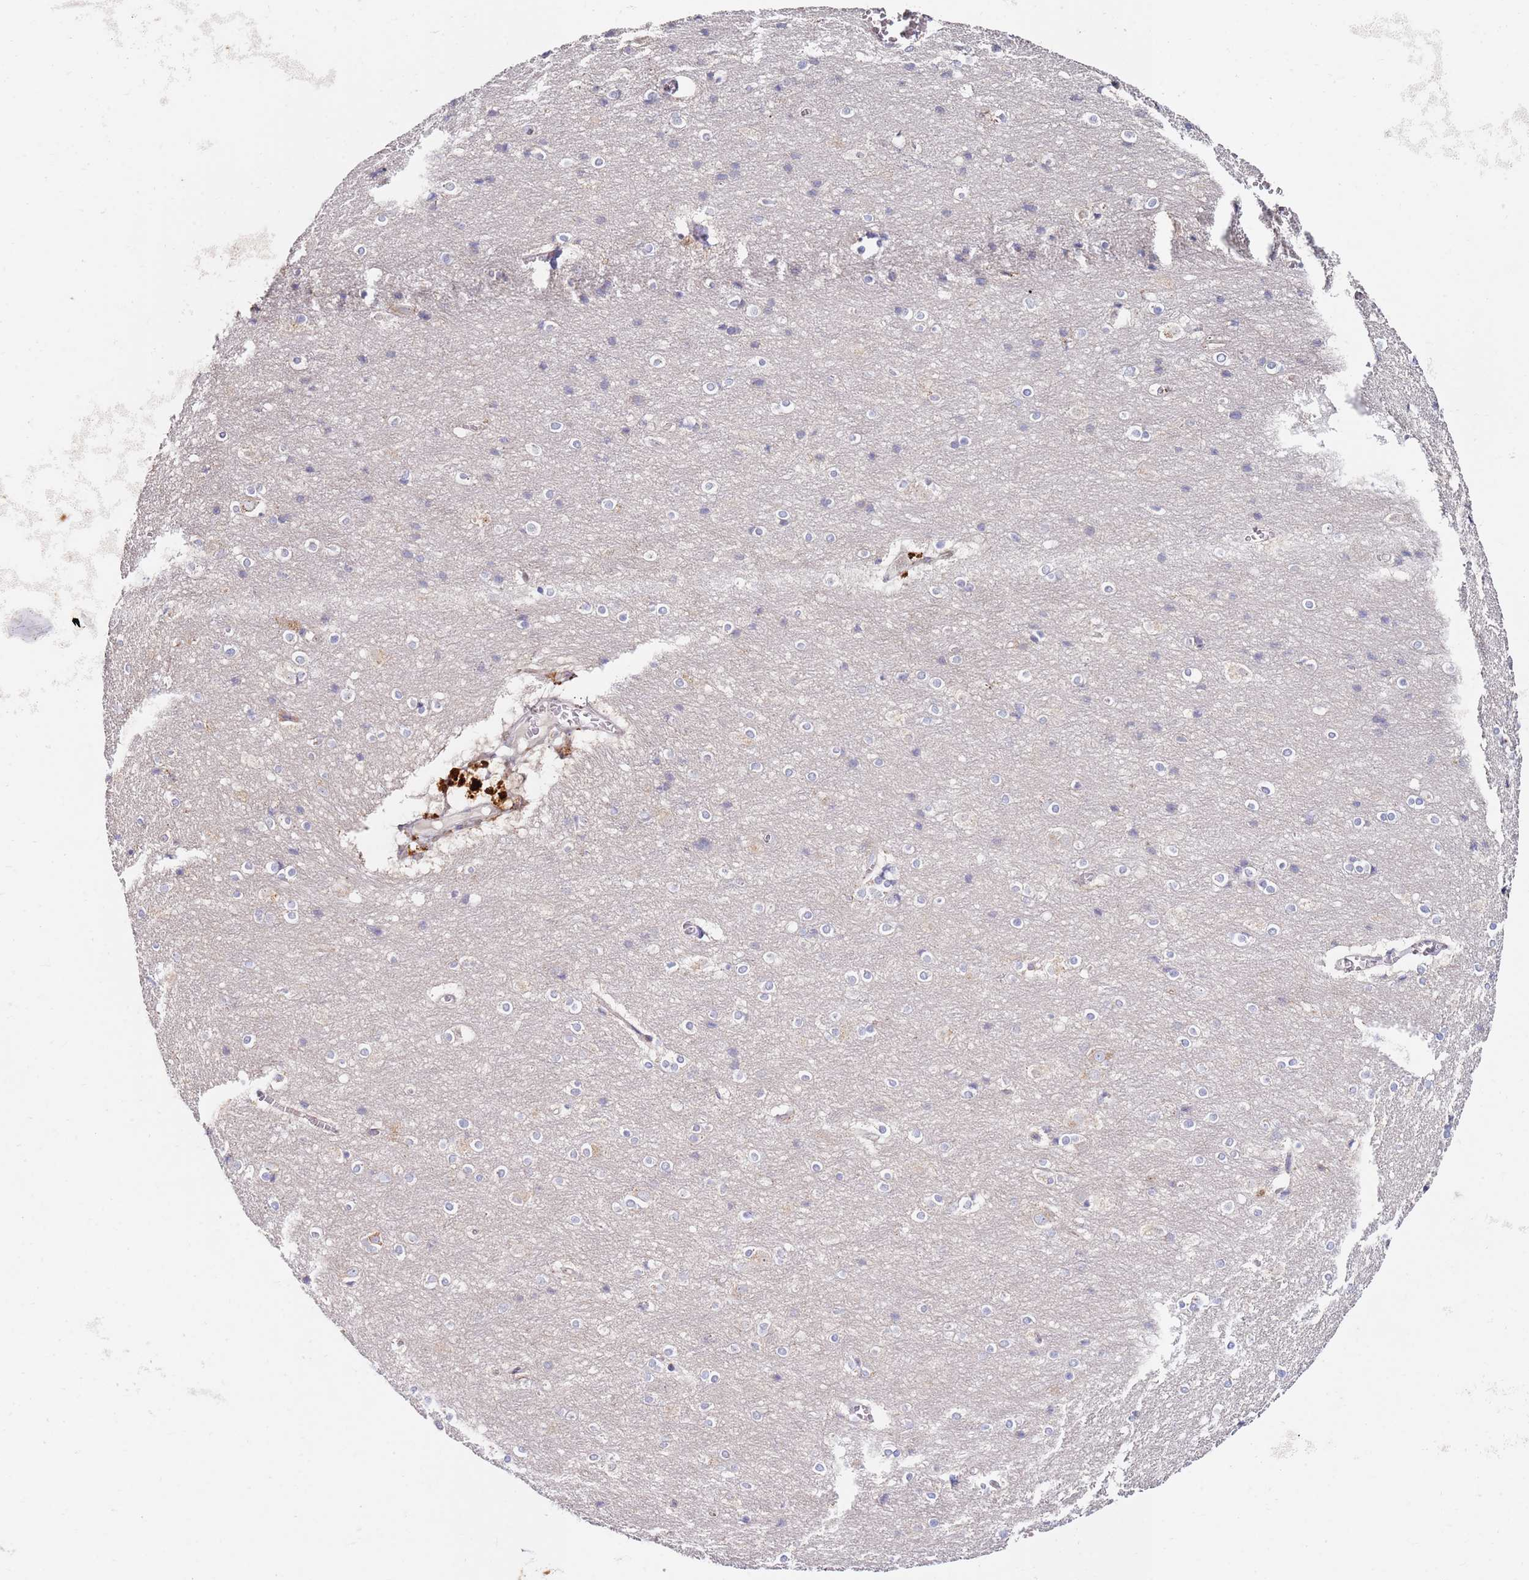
{"staining": {"intensity": "negative", "quantity": "none", "location": "none"}, "tissue": "cerebral cortex", "cell_type": "Endothelial cells", "image_type": "normal", "snomed": [{"axis": "morphology", "description": "Normal tissue, NOS"}, {"axis": "topography", "description": "Cerebral cortex"}], "caption": "High magnification brightfield microscopy of unremarkable cerebral cortex stained with DAB (3,3'-diaminobenzidine) (brown) and counterstained with hematoxylin (blue): endothelial cells show no significant positivity.", "gene": "CNOT9", "patient": {"sex": "male", "age": 54}}